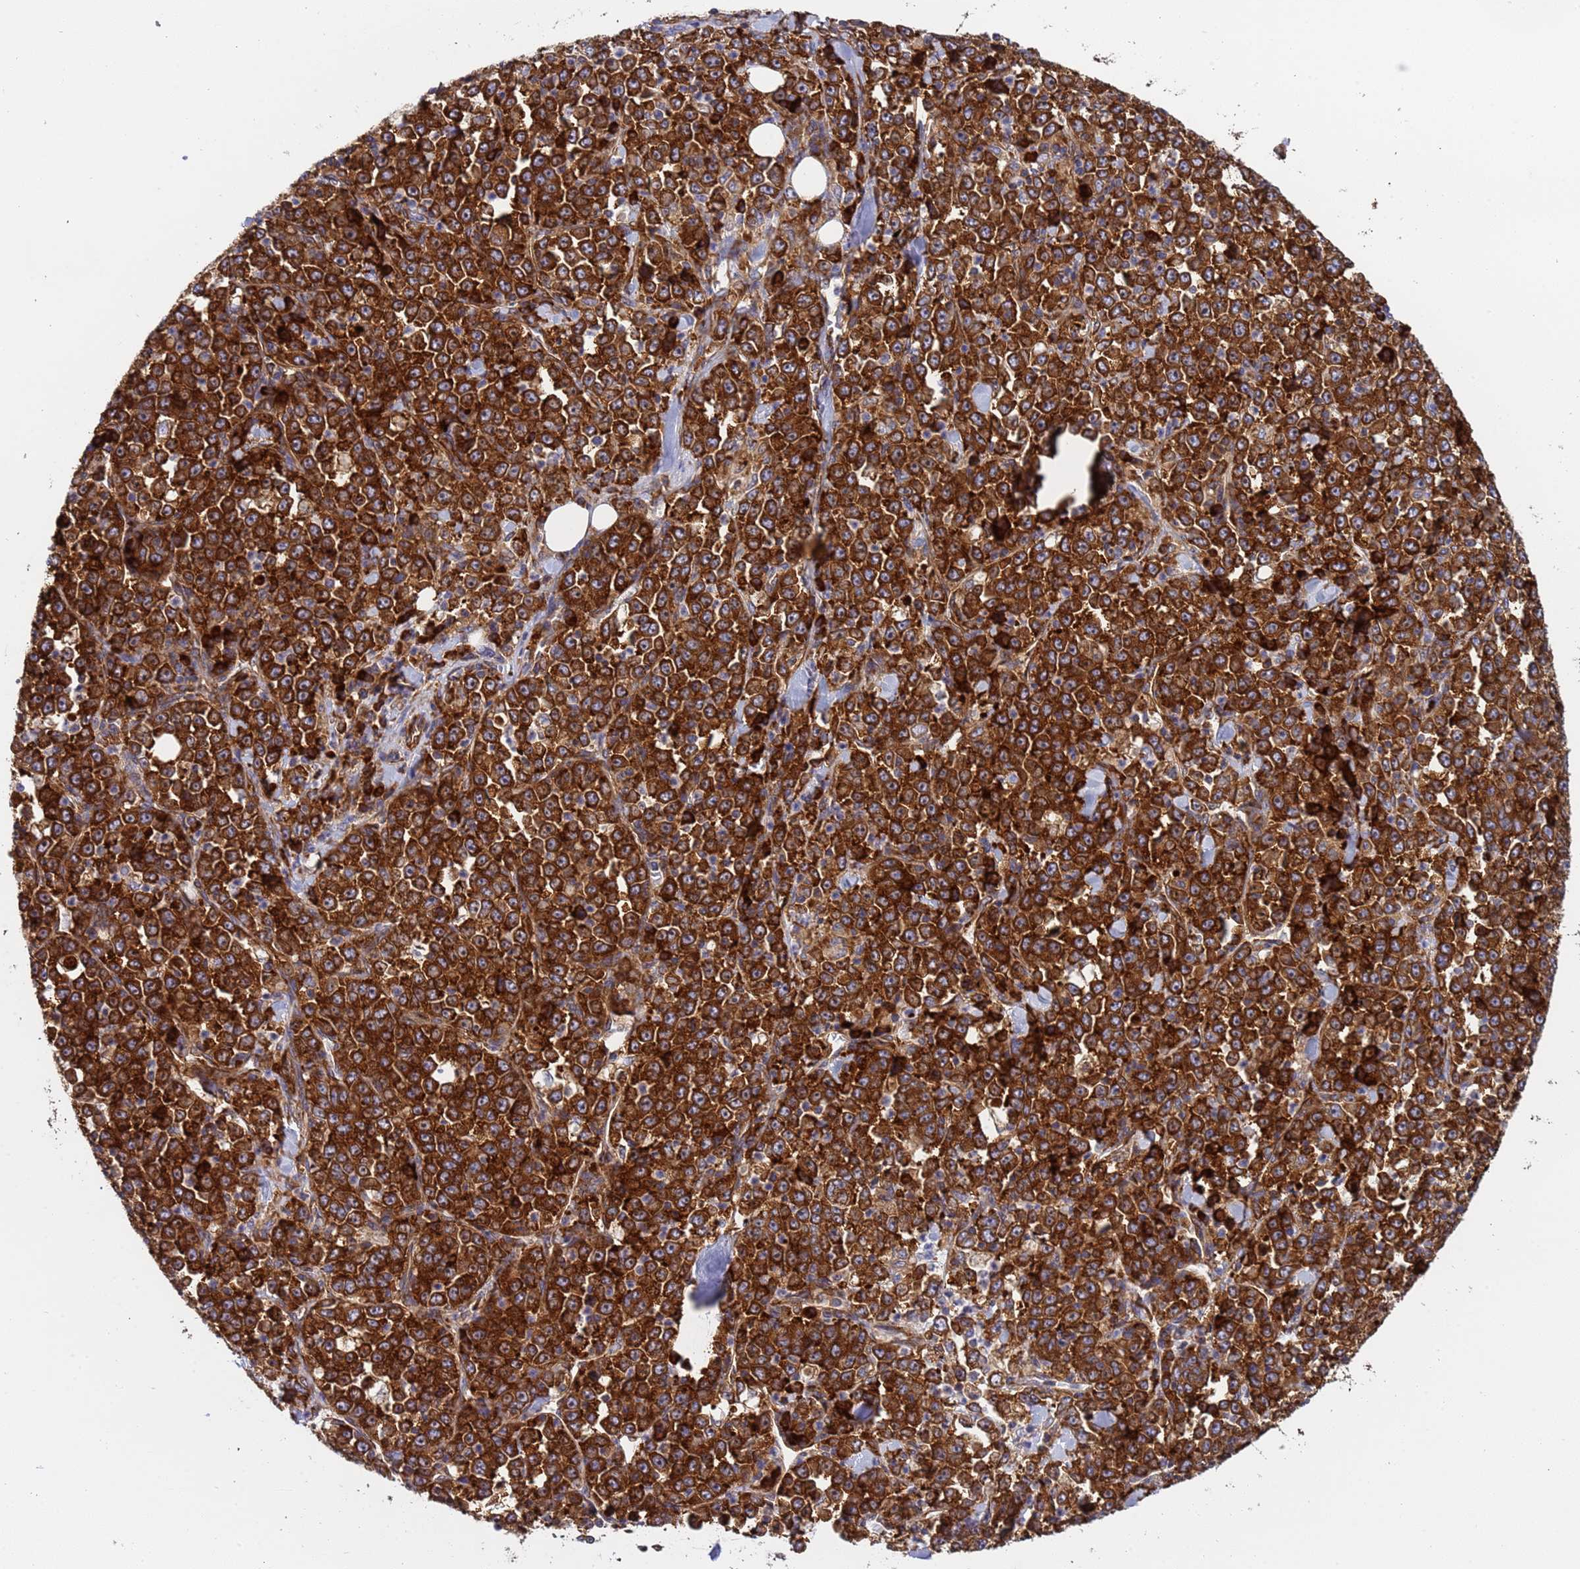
{"staining": {"intensity": "strong", "quantity": ">75%", "location": "cytoplasmic/membranous,nuclear"}, "tissue": "stomach cancer", "cell_type": "Tumor cells", "image_type": "cancer", "snomed": [{"axis": "morphology", "description": "Normal tissue, NOS"}, {"axis": "morphology", "description": "Adenocarcinoma, NOS"}, {"axis": "topography", "description": "Stomach, upper"}, {"axis": "topography", "description": "Stomach"}], "caption": "Protein expression by immunohistochemistry exhibits strong cytoplasmic/membranous and nuclear staining in approximately >75% of tumor cells in stomach cancer (adenocarcinoma). The staining was performed using DAB, with brown indicating positive protein expression. Nuclei are stained blue with hematoxylin.", "gene": "RPL36", "patient": {"sex": "male", "age": 59}}